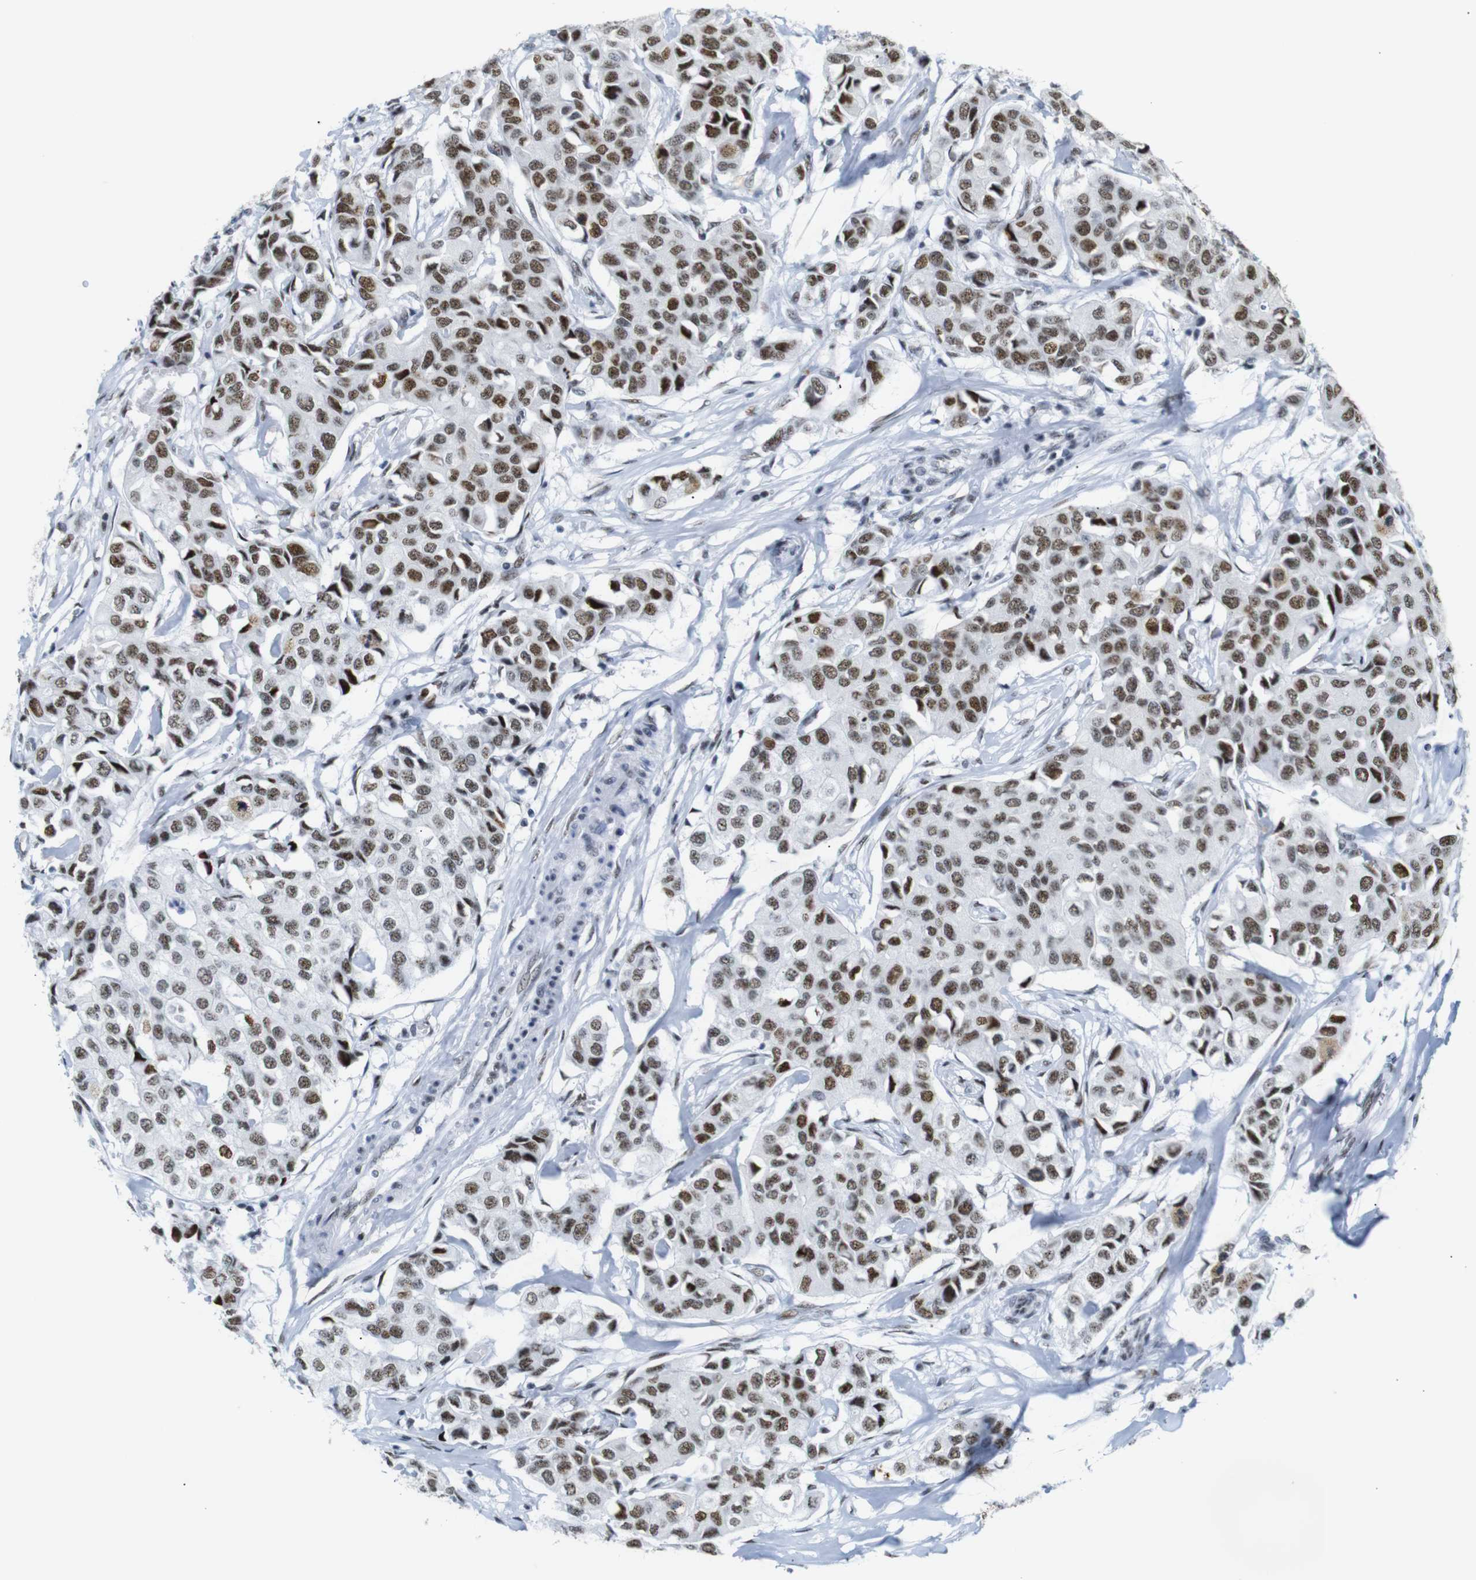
{"staining": {"intensity": "strong", "quantity": ">75%", "location": "nuclear"}, "tissue": "breast cancer", "cell_type": "Tumor cells", "image_type": "cancer", "snomed": [{"axis": "morphology", "description": "Duct carcinoma"}, {"axis": "topography", "description": "Breast"}], "caption": "DAB immunohistochemical staining of intraductal carcinoma (breast) demonstrates strong nuclear protein positivity in about >75% of tumor cells.", "gene": "TRA2B", "patient": {"sex": "female", "age": 80}}